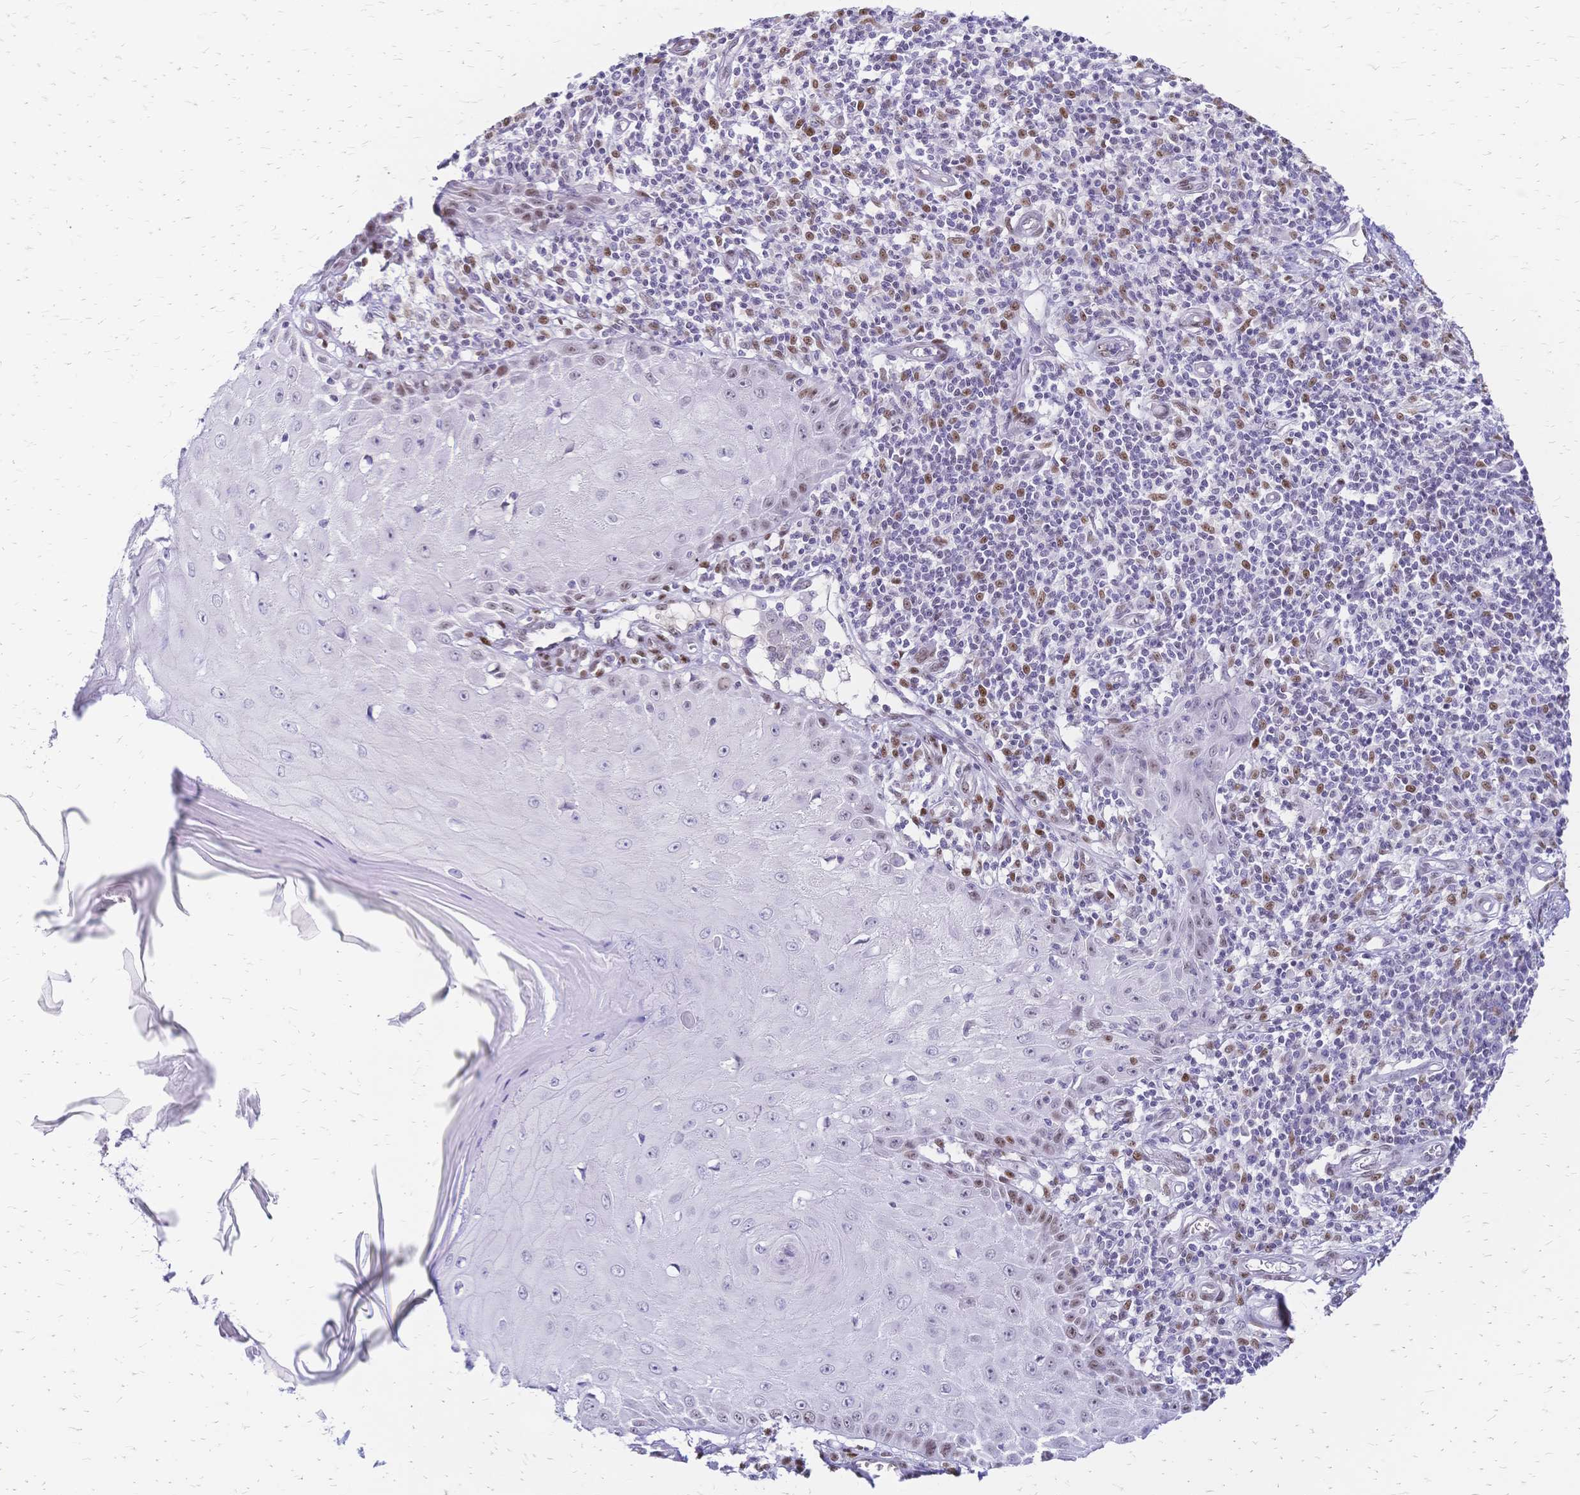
{"staining": {"intensity": "moderate", "quantity": "25%-75%", "location": "nuclear"}, "tissue": "skin cancer", "cell_type": "Tumor cells", "image_type": "cancer", "snomed": [{"axis": "morphology", "description": "Squamous cell carcinoma, NOS"}, {"axis": "topography", "description": "Skin"}], "caption": "Immunohistochemical staining of human skin cancer (squamous cell carcinoma) exhibits medium levels of moderate nuclear expression in about 25%-75% of tumor cells.", "gene": "NFIC", "patient": {"sex": "female", "age": 73}}